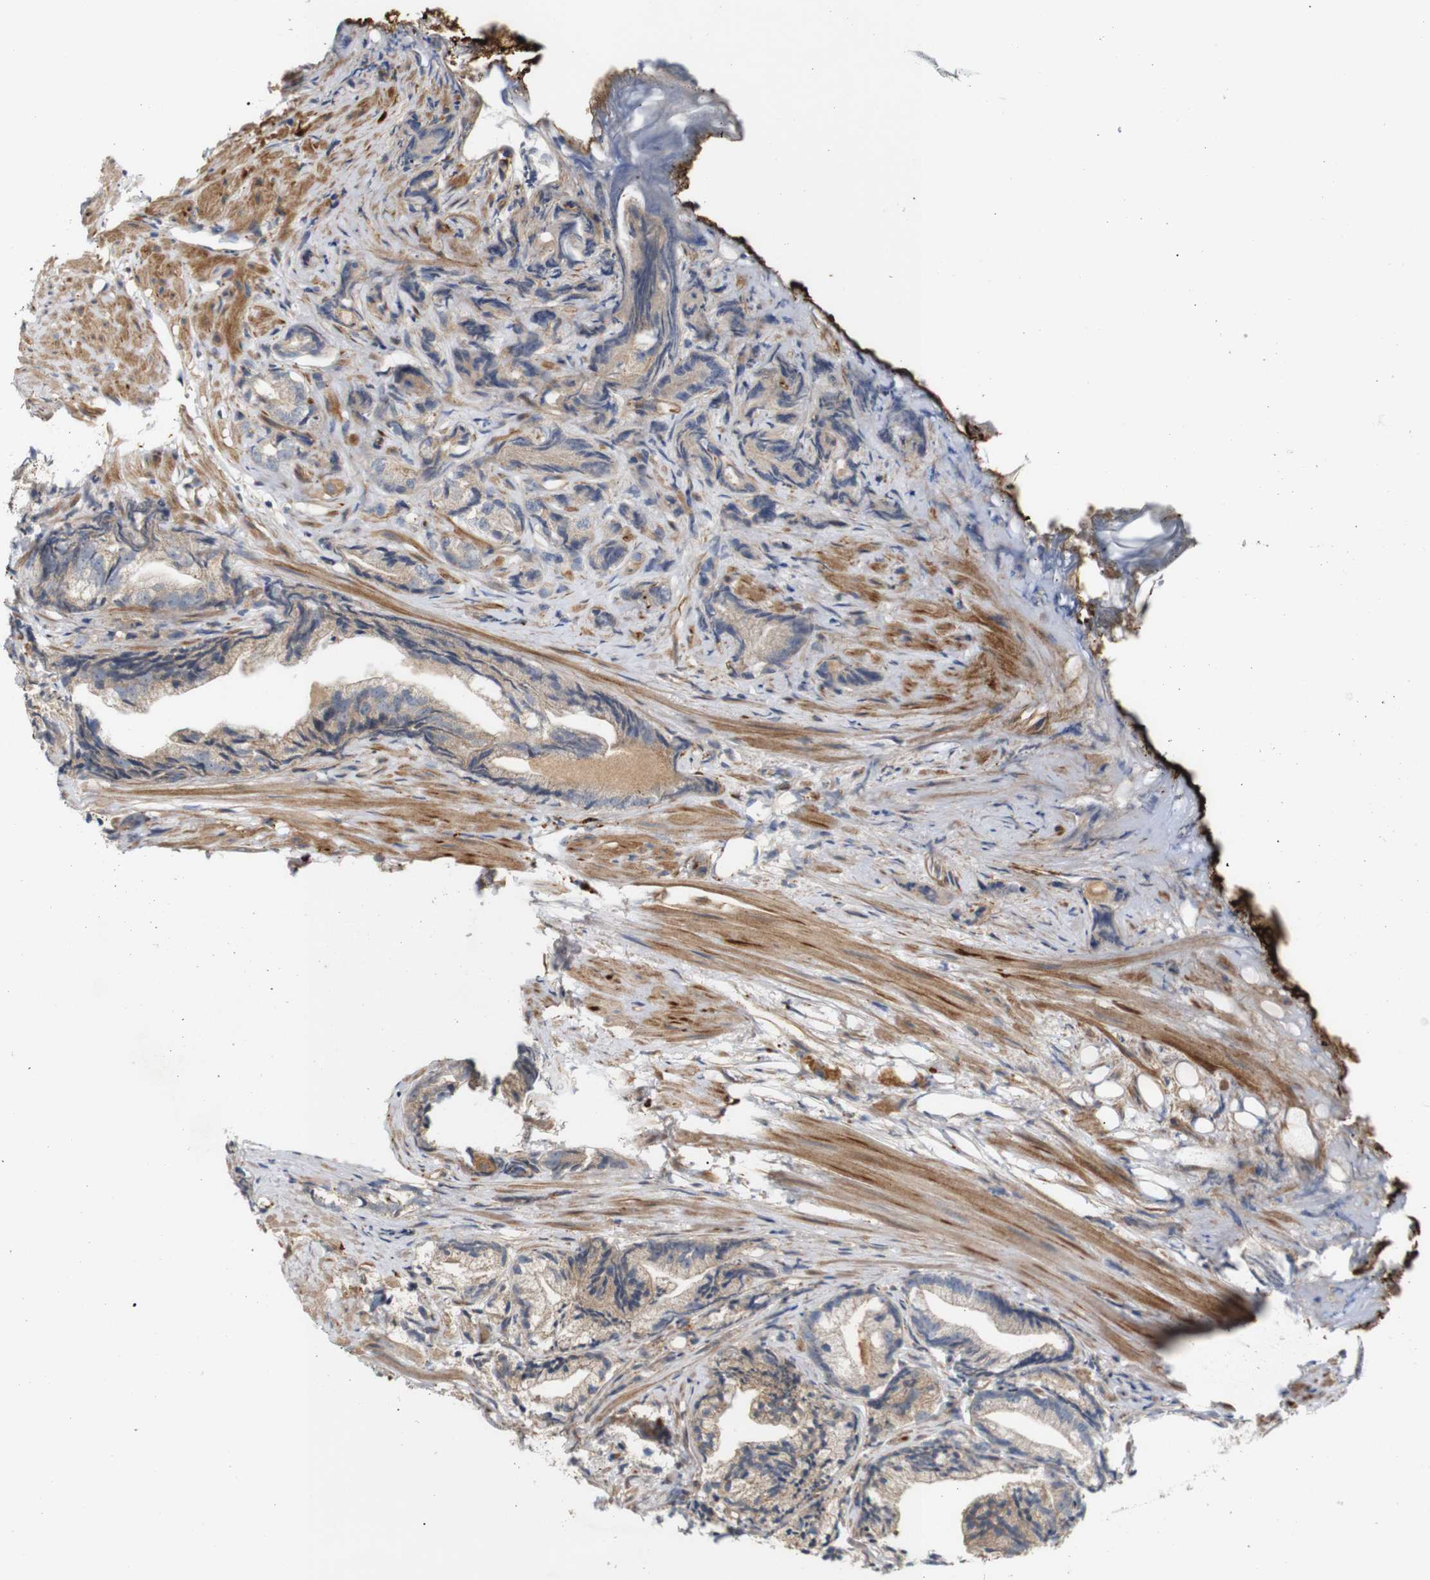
{"staining": {"intensity": "moderate", "quantity": ">75%", "location": "cytoplasmic/membranous"}, "tissue": "prostate cancer", "cell_type": "Tumor cells", "image_type": "cancer", "snomed": [{"axis": "morphology", "description": "Adenocarcinoma, Low grade"}, {"axis": "topography", "description": "Prostate"}], "caption": "Immunohistochemistry of human low-grade adenocarcinoma (prostate) demonstrates medium levels of moderate cytoplasmic/membranous expression in approximately >75% of tumor cells. (Brightfield microscopy of DAB IHC at high magnification).", "gene": "RPTOR", "patient": {"sex": "male", "age": 89}}